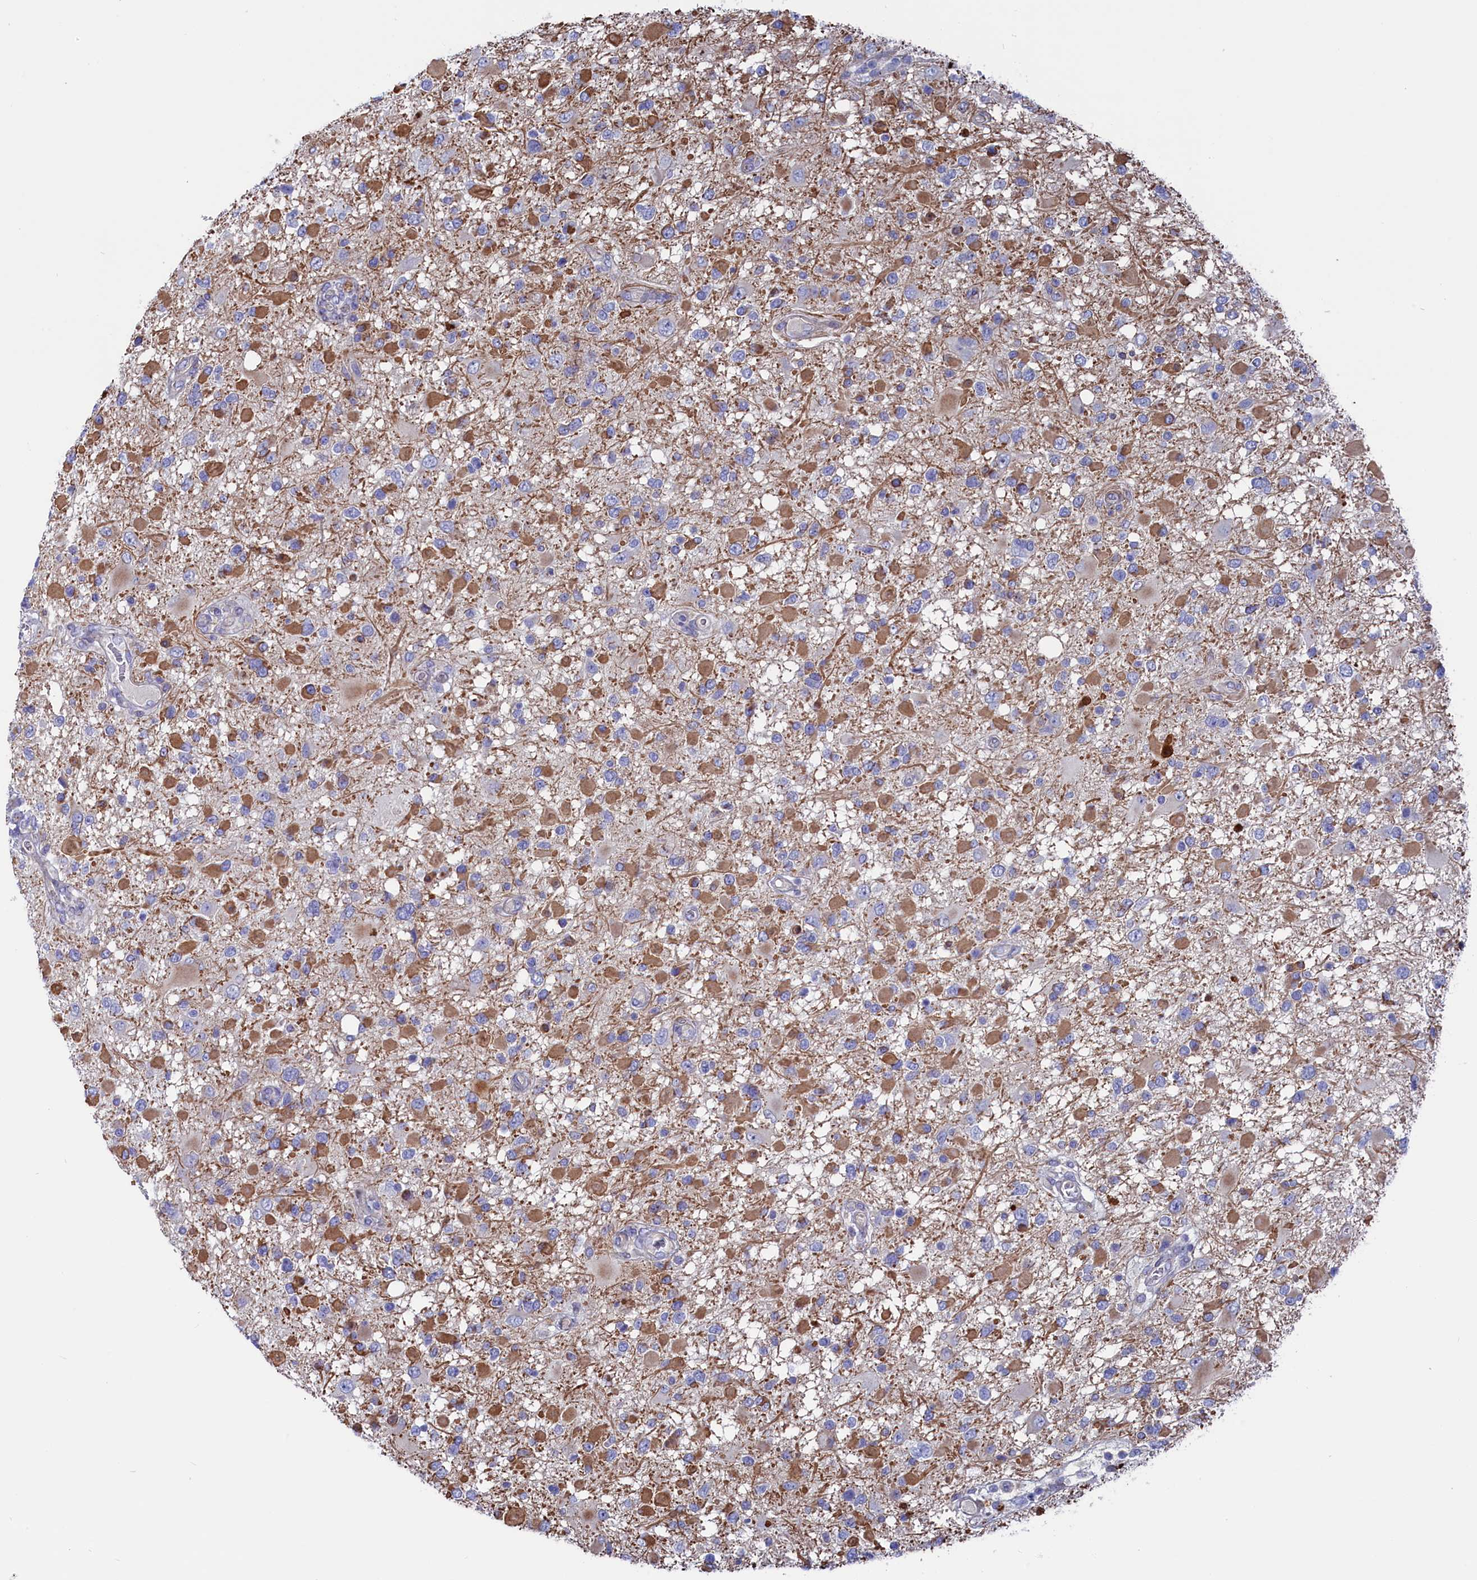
{"staining": {"intensity": "moderate", "quantity": "25%-75%", "location": "cytoplasmic/membranous"}, "tissue": "glioma", "cell_type": "Tumor cells", "image_type": "cancer", "snomed": [{"axis": "morphology", "description": "Glioma, malignant, High grade"}, {"axis": "topography", "description": "Brain"}], "caption": "Immunohistochemical staining of human glioma exhibits medium levels of moderate cytoplasmic/membranous expression in approximately 25%-75% of tumor cells.", "gene": "NUDT7", "patient": {"sex": "male", "age": 53}}